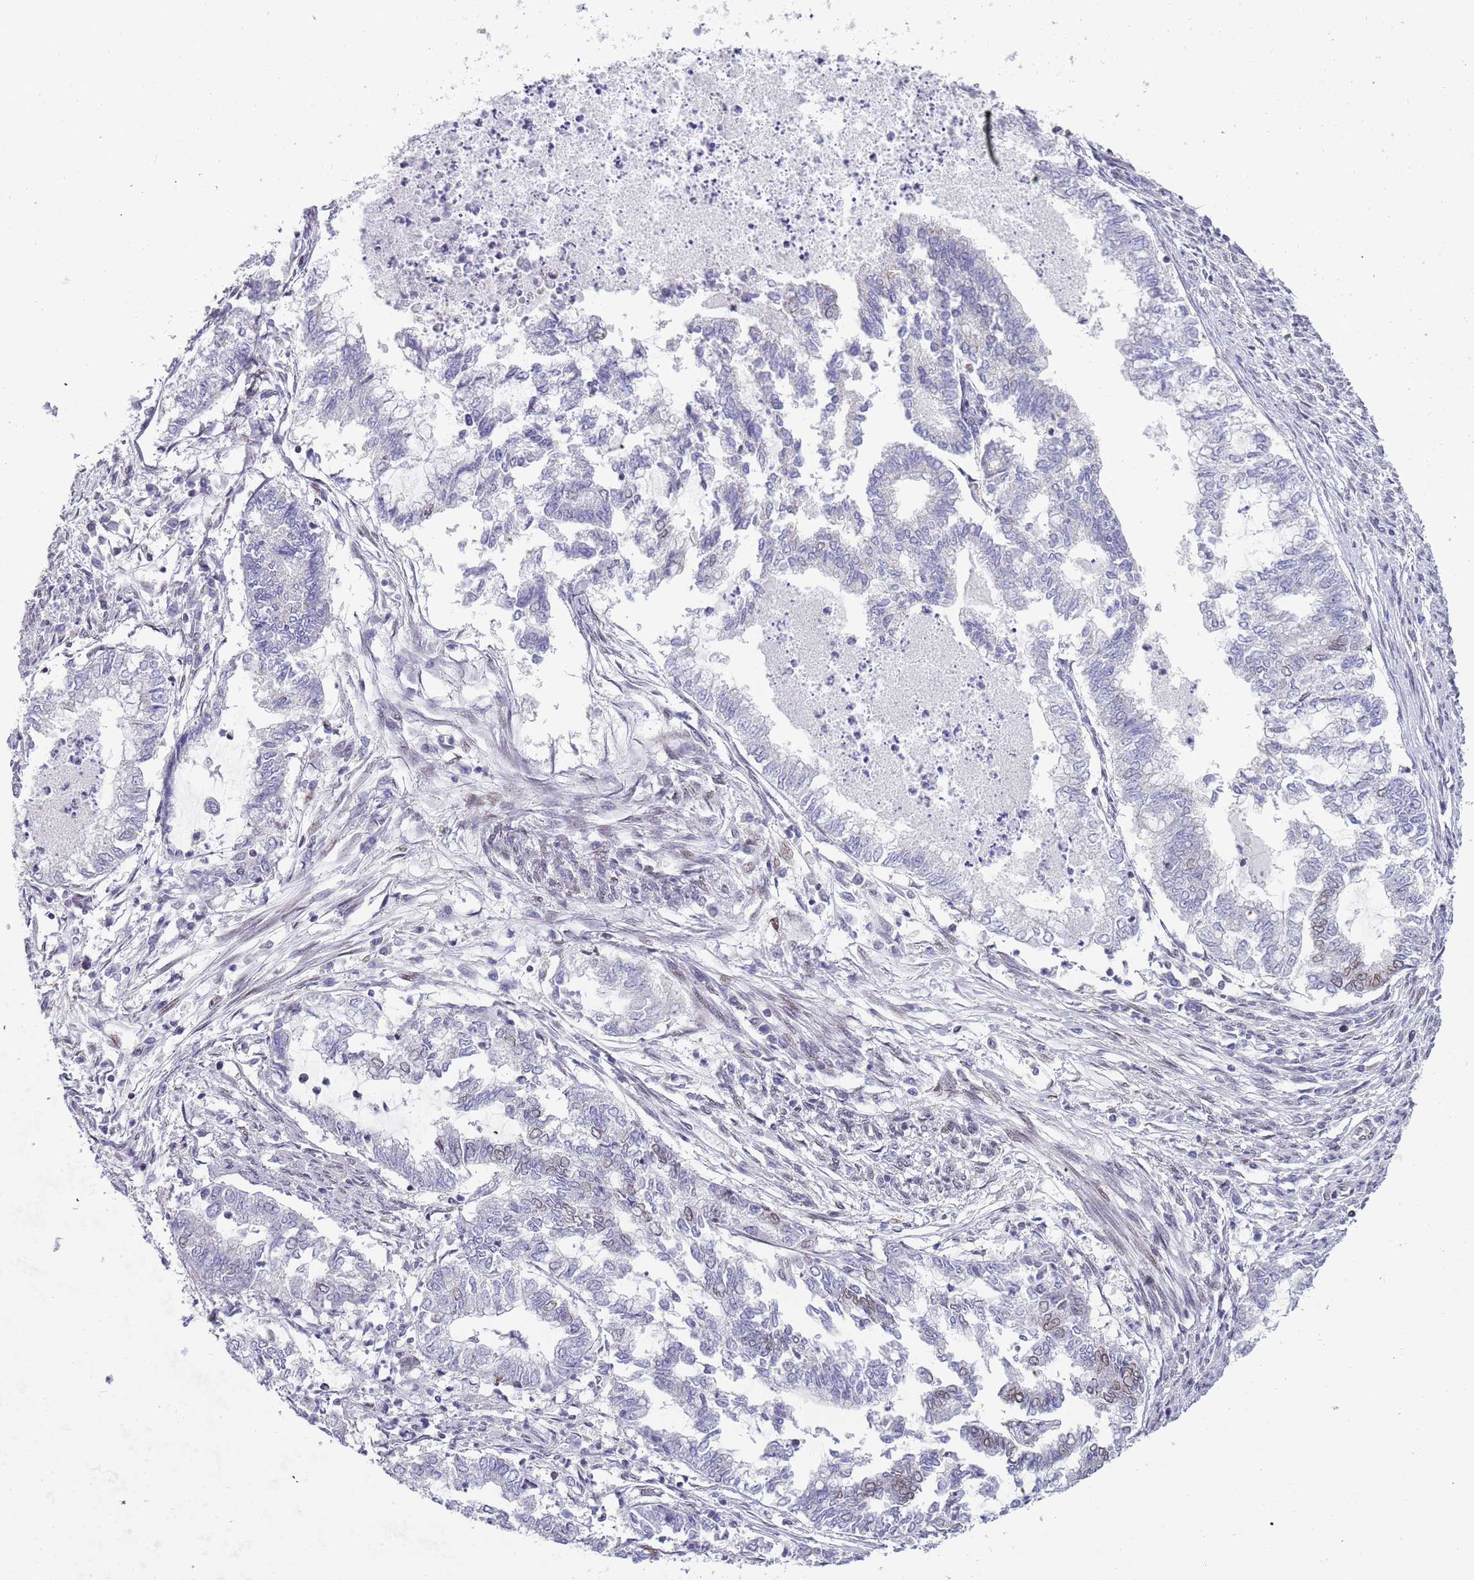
{"staining": {"intensity": "negative", "quantity": "none", "location": "none"}, "tissue": "endometrial cancer", "cell_type": "Tumor cells", "image_type": "cancer", "snomed": [{"axis": "morphology", "description": "Adenocarcinoma, NOS"}, {"axis": "topography", "description": "Endometrium"}], "caption": "This is a photomicrograph of immunohistochemistry staining of endometrial cancer (adenocarcinoma), which shows no positivity in tumor cells.", "gene": "KLHDC2", "patient": {"sex": "female", "age": 79}}